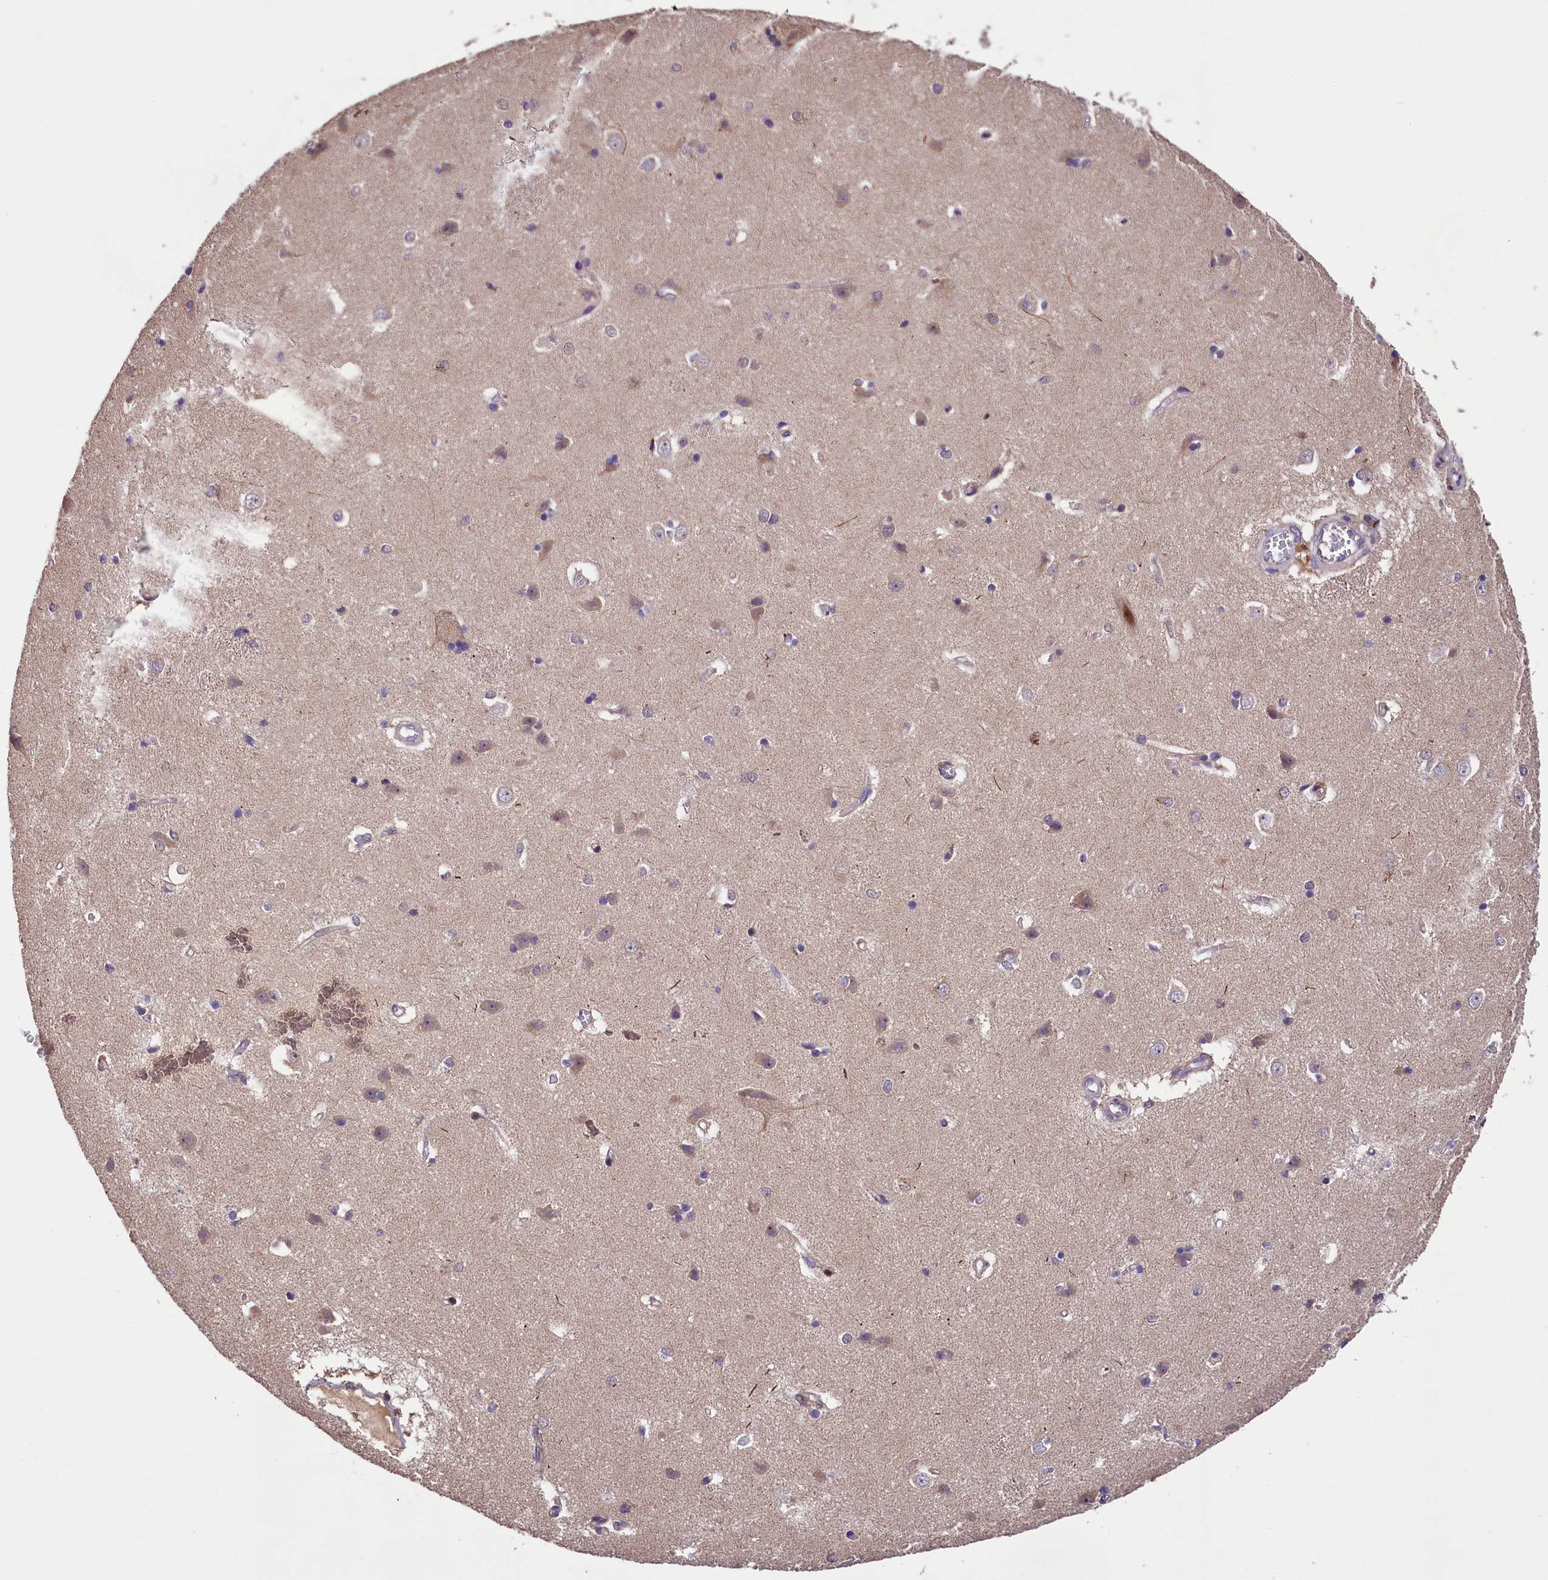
{"staining": {"intensity": "weak", "quantity": "<25%", "location": "cytoplasmic/membranous"}, "tissue": "caudate", "cell_type": "Glial cells", "image_type": "normal", "snomed": [{"axis": "morphology", "description": "Normal tissue, NOS"}, {"axis": "topography", "description": "Lateral ventricle wall"}], "caption": "This is an IHC micrograph of normal human caudate. There is no positivity in glial cells.", "gene": "PHAF1", "patient": {"sex": "male", "age": 37}}